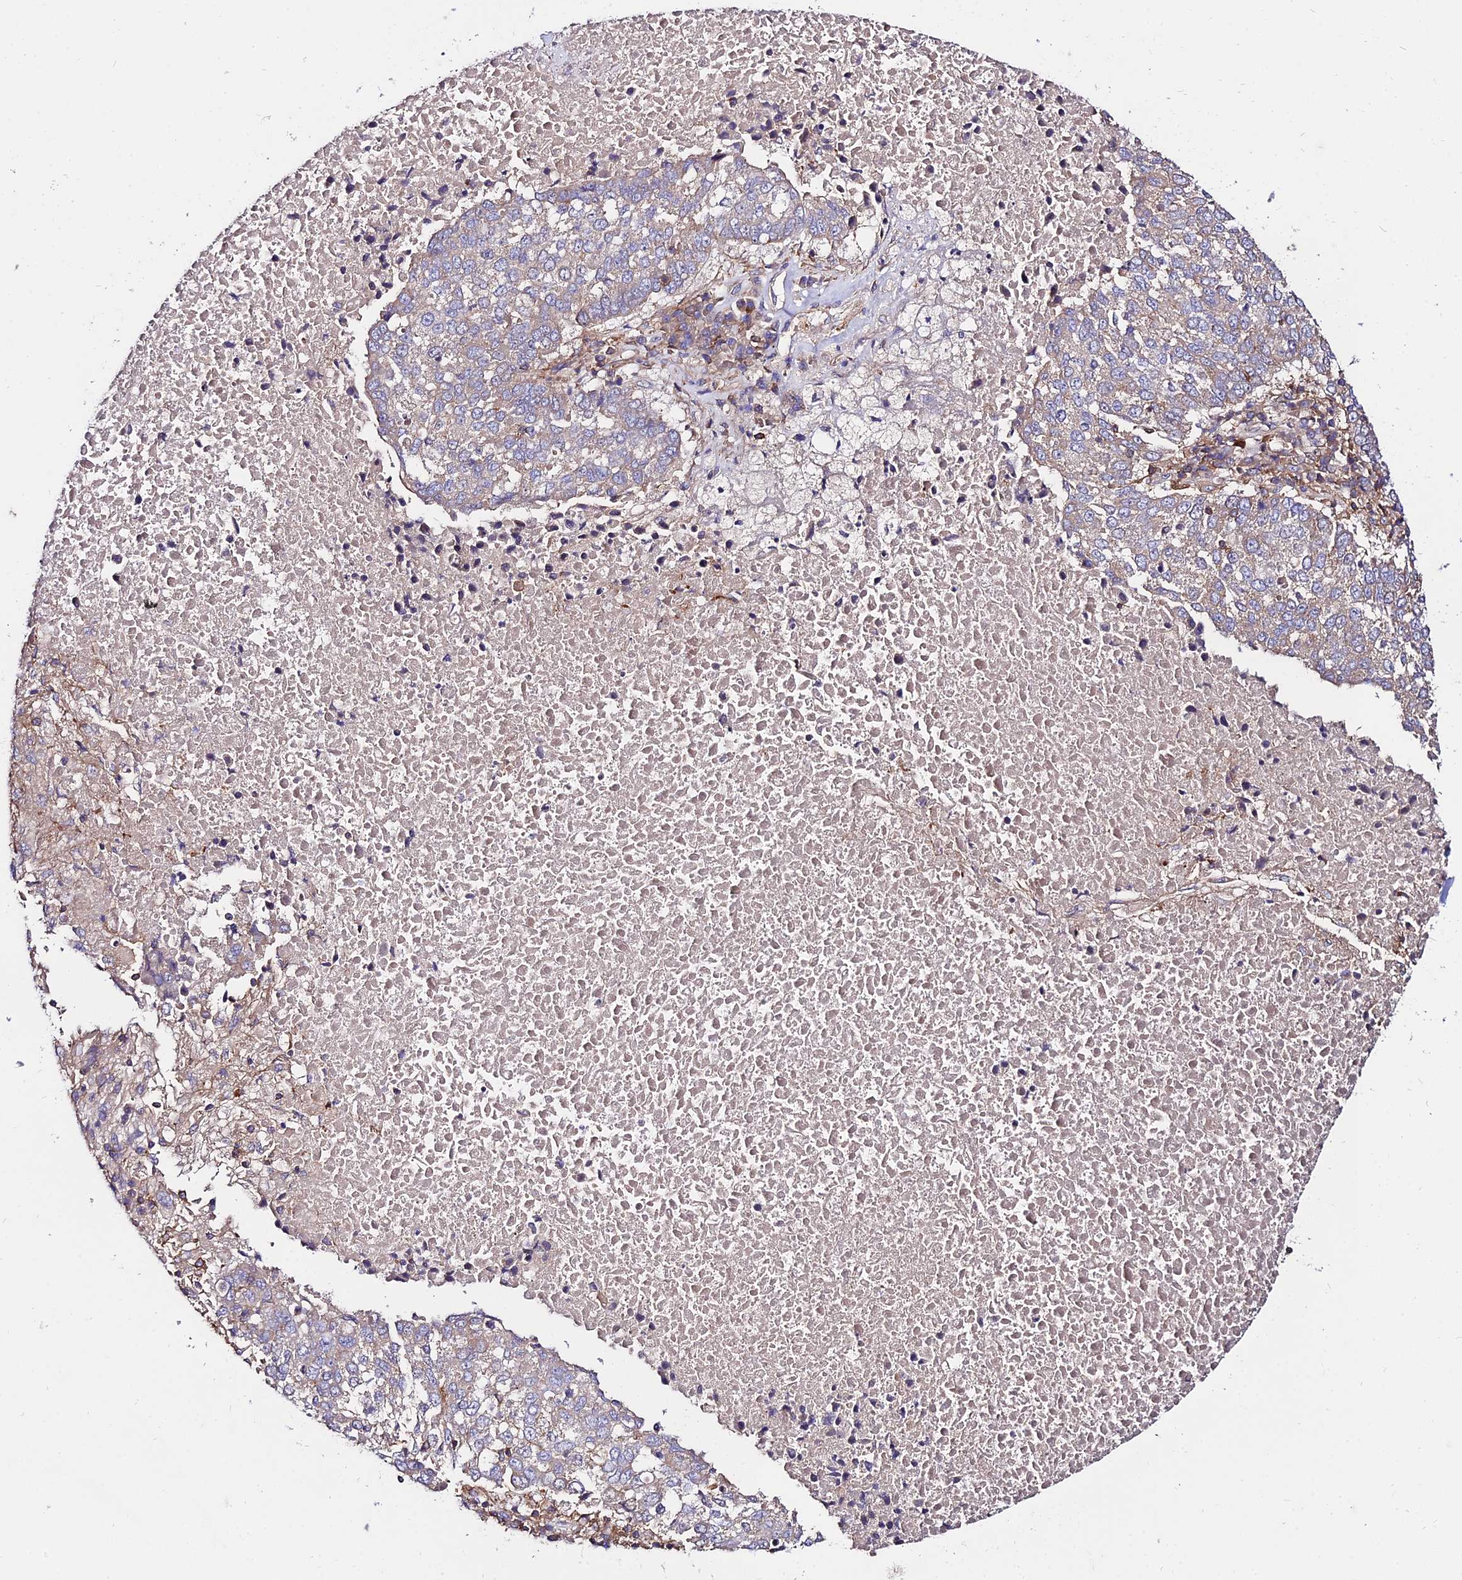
{"staining": {"intensity": "negative", "quantity": "none", "location": "none"}, "tissue": "lung cancer", "cell_type": "Tumor cells", "image_type": "cancer", "snomed": [{"axis": "morphology", "description": "Squamous cell carcinoma, NOS"}, {"axis": "topography", "description": "Lung"}], "caption": "A high-resolution photomicrograph shows IHC staining of lung cancer, which exhibits no significant expression in tumor cells.", "gene": "PYM1", "patient": {"sex": "male", "age": 73}}